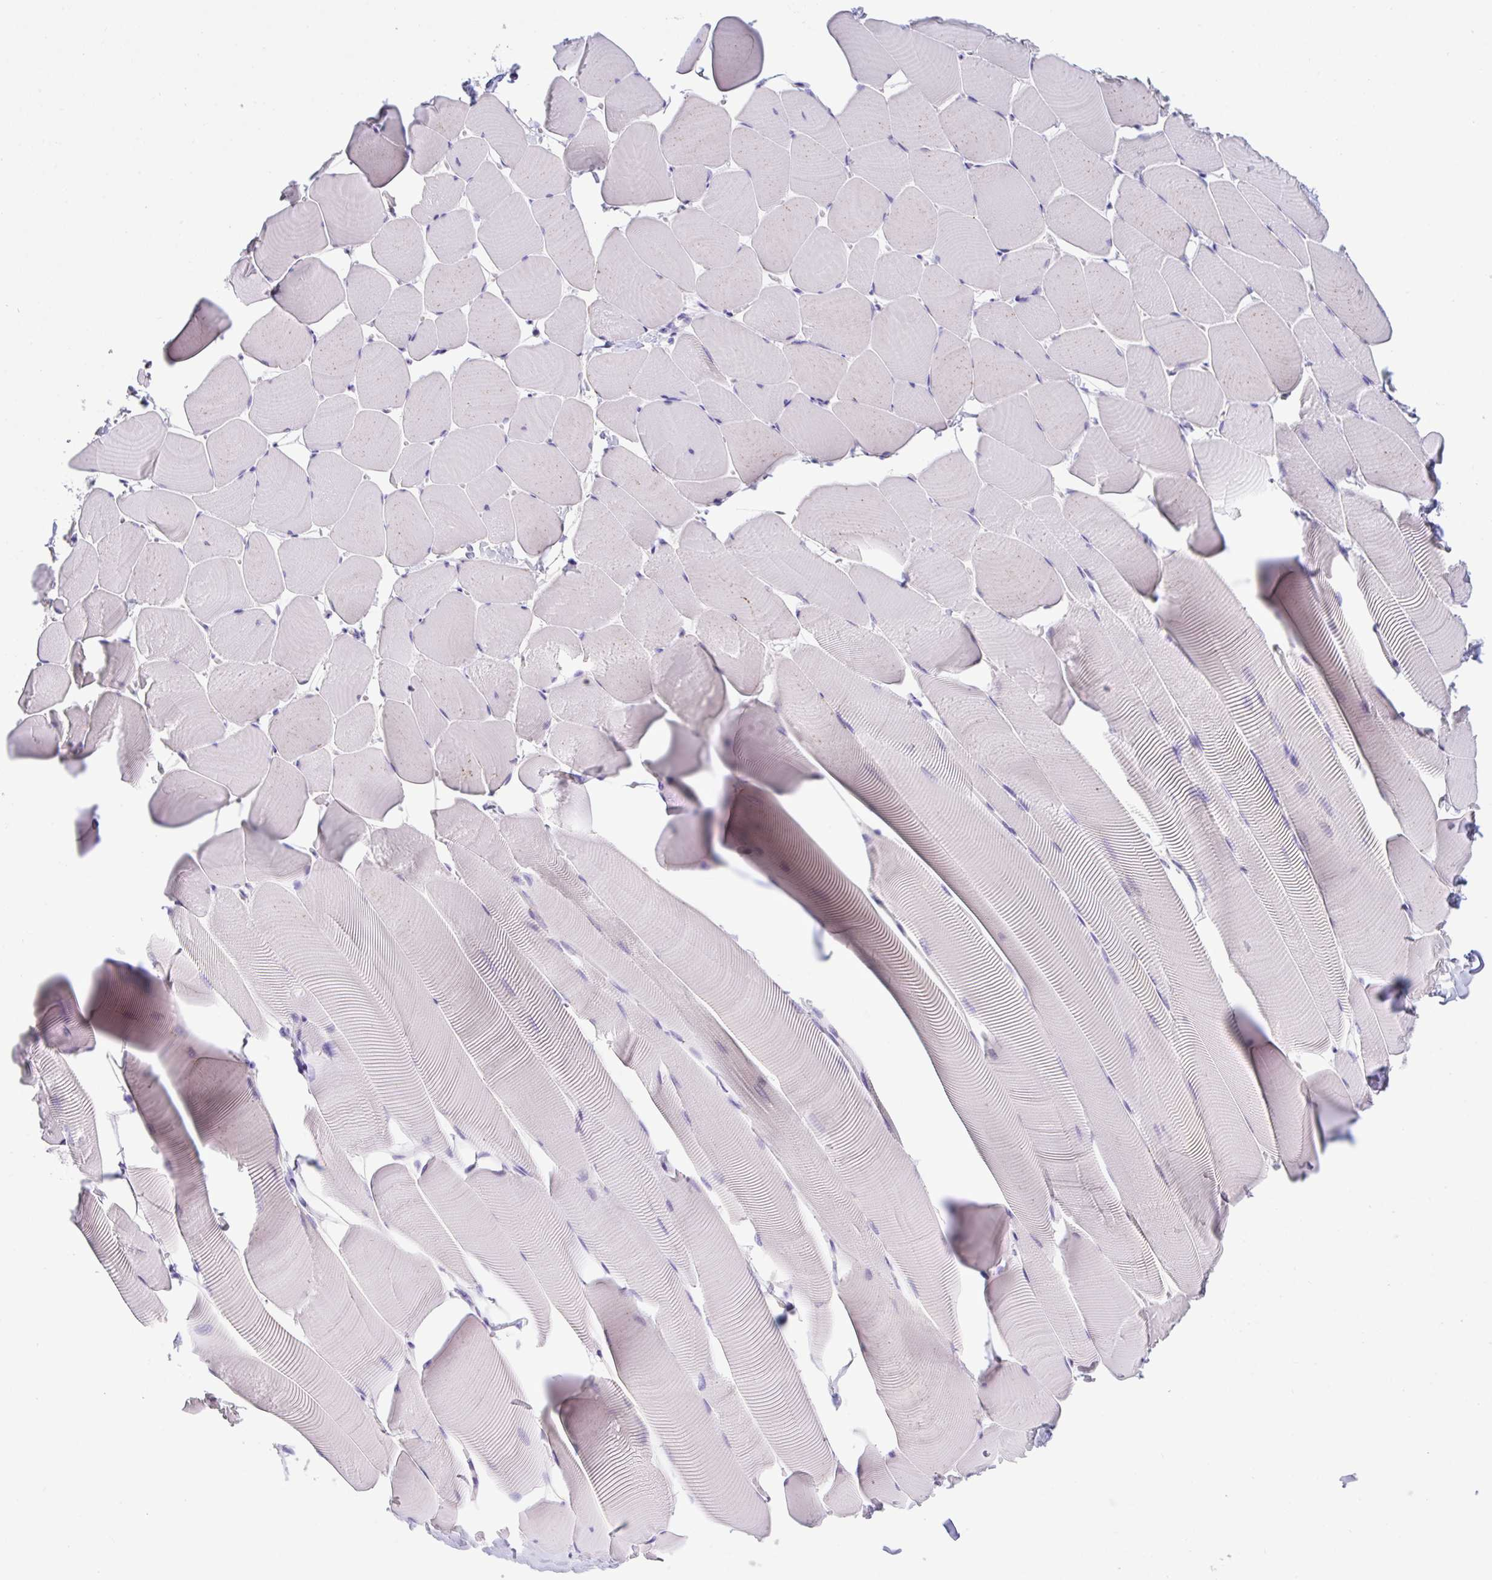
{"staining": {"intensity": "negative", "quantity": "none", "location": "none"}, "tissue": "skeletal muscle", "cell_type": "Myocytes", "image_type": "normal", "snomed": [{"axis": "morphology", "description": "Normal tissue, NOS"}, {"axis": "topography", "description": "Skeletal muscle"}], "caption": "Micrograph shows no significant protein positivity in myocytes of benign skeletal muscle.", "gene": "FBXL20", "patient": {"sex": "male", "age": 25}}